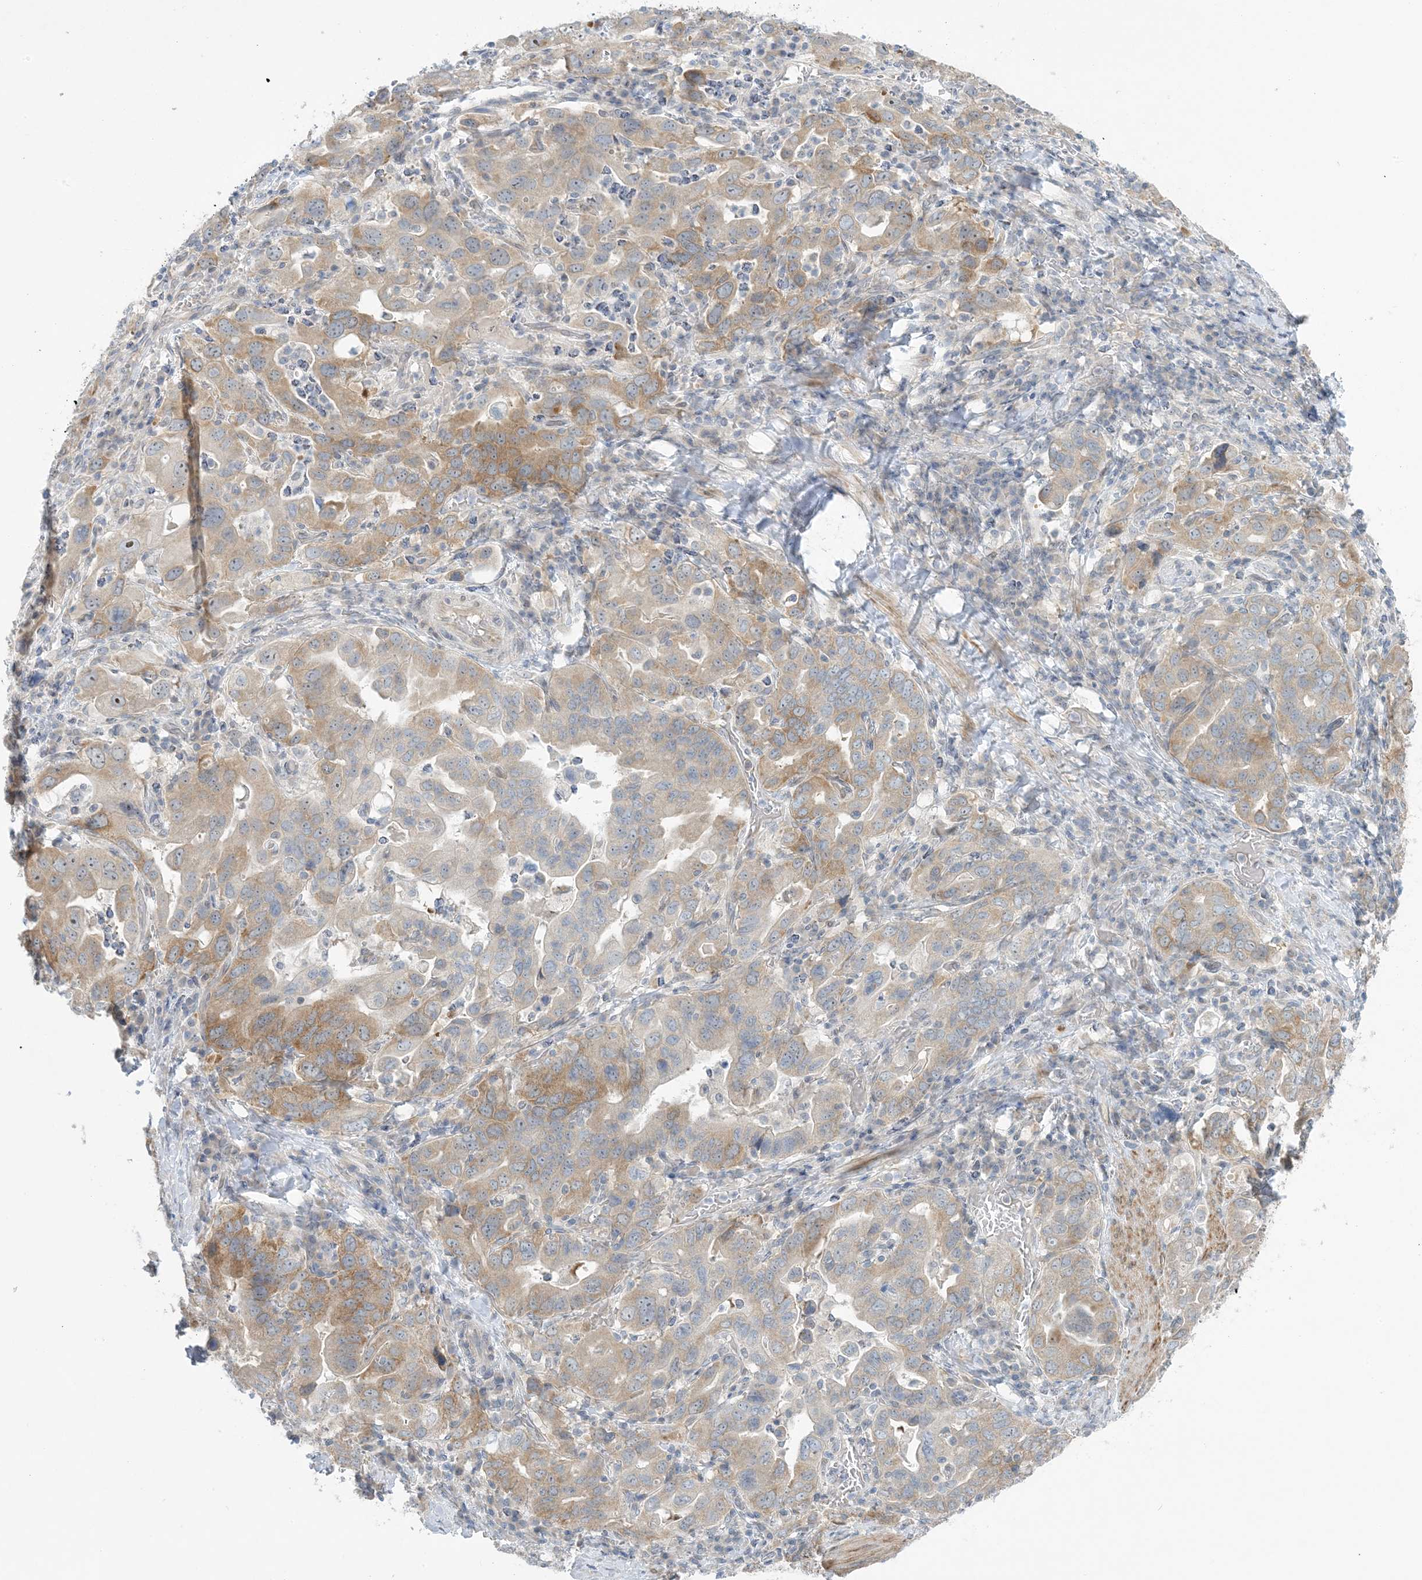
{"staining": {"intensity": "moderate", "quantity": ">75%", "location": "cytoplasmic/membranous"}, "tissue": "stomach cancer", "cell_type": "Tumor cells", "image_type": "cancer", "snomed": [{"axis": "morphology", "description": "Adenocarcinoma, NOS"}, {"axis": "topography", "description": "Stomach, upper"}], "caption": "This photomicrograph demonstrates immunohistochemistry (IHC) staining of human stomach adenocarcinoma, with medium moderate cytoplasmic/membranous positivity in about >75% of tumor cells.", "gene": "SCN3A", "patient": {"sex": "male", "age": 62}}